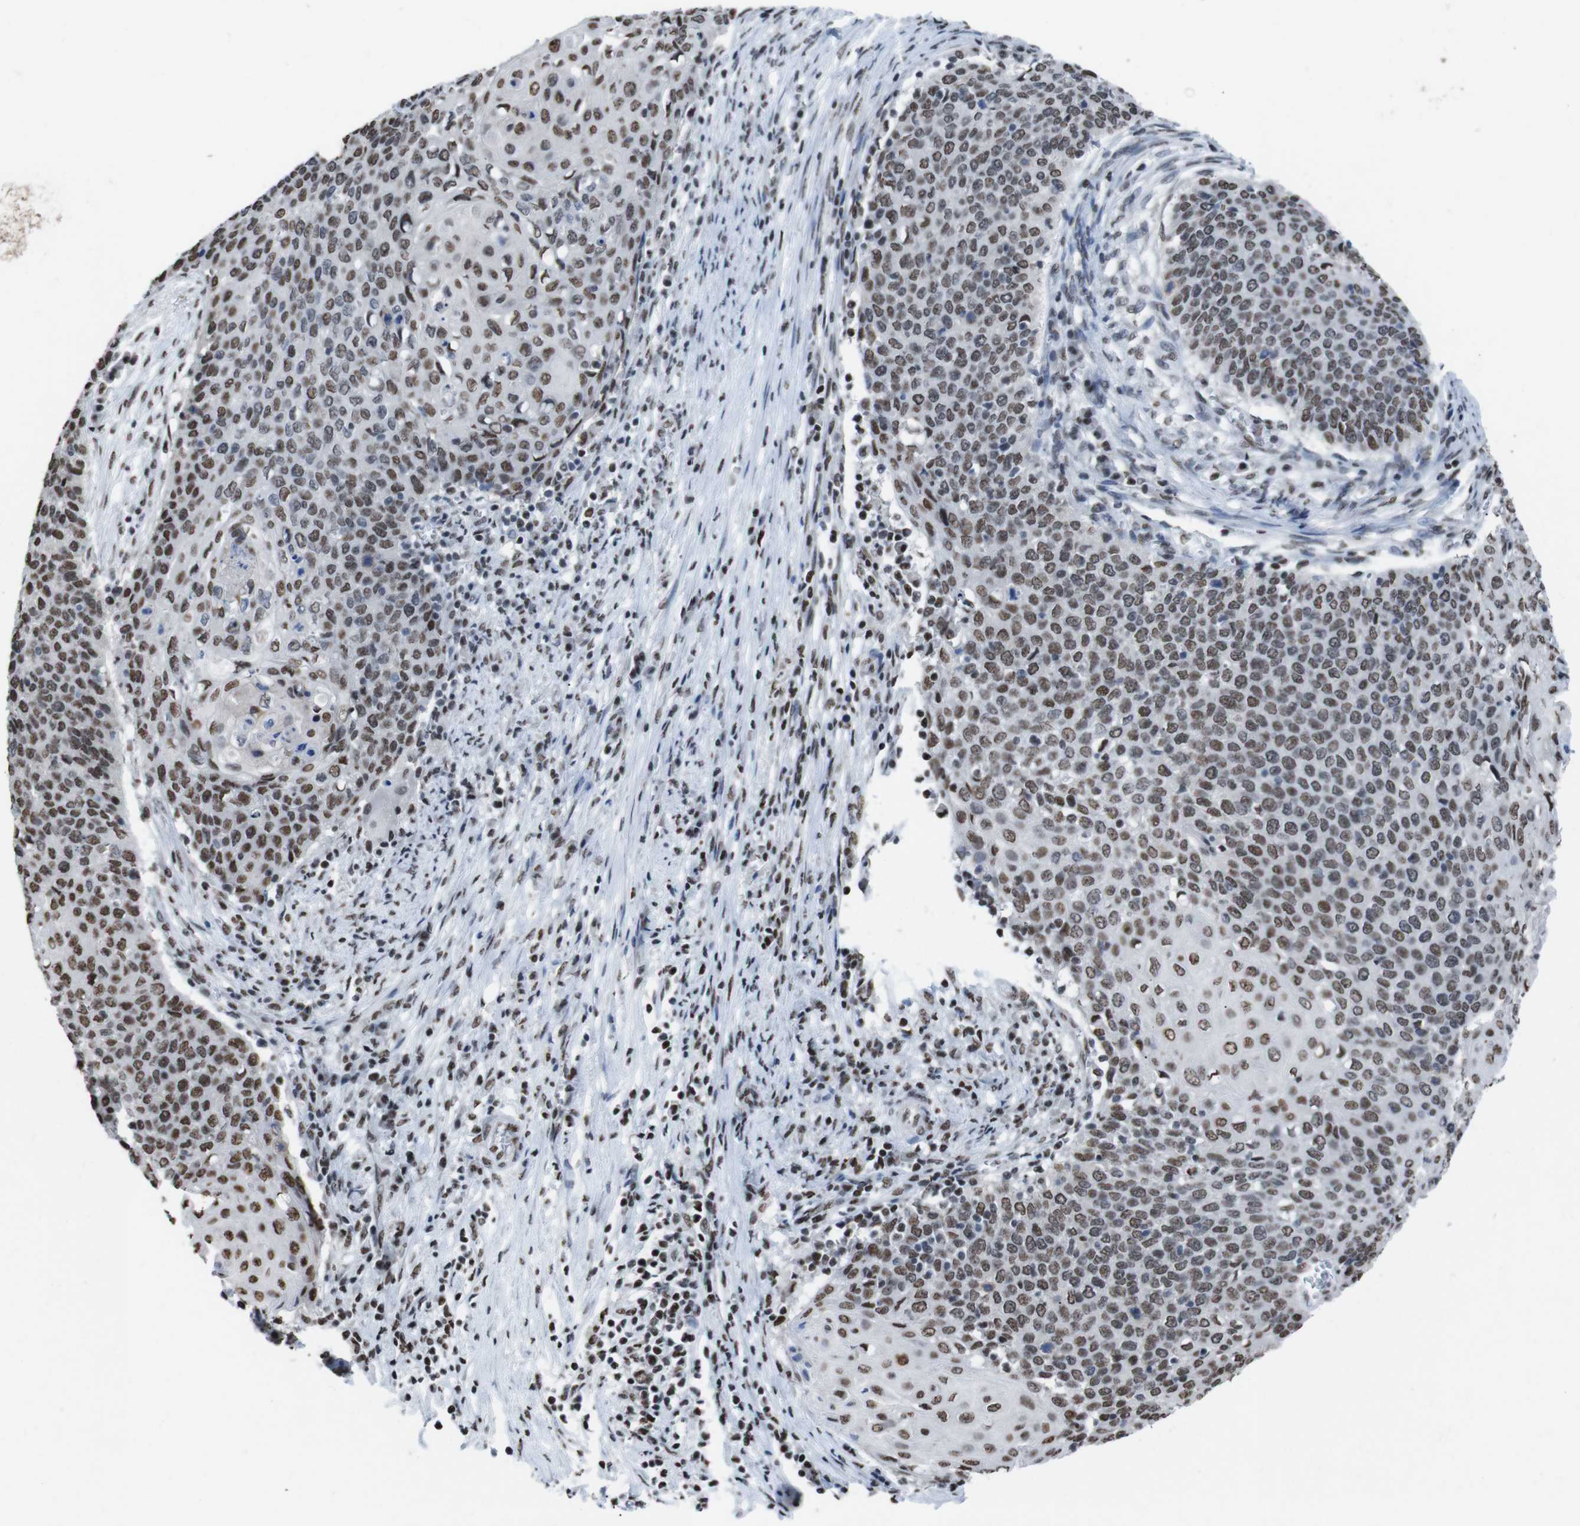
{"staining": {"intensity": "moderate", "quantity": ">75%", "location": "nuclear"}, "tissue": "cervical cancer", "cell_type": "Tumor cells", "image_type": "cancer", "snomed": [{"axis": "morphology", "description": "Squamous cell carcinoma, NOS"}, {"axis": "topography", "description": "Cervix"}], "caption": "IHC of cervical cancer (squamous cell carcinoma) reveals medium levels of moderate nuclear positivity in approximately >75% of tumor cells. (IHC, brightfield microscopy, high magnification).", "gene": "PIP4P2", "patient": {"sex": "female", "age": 39}}